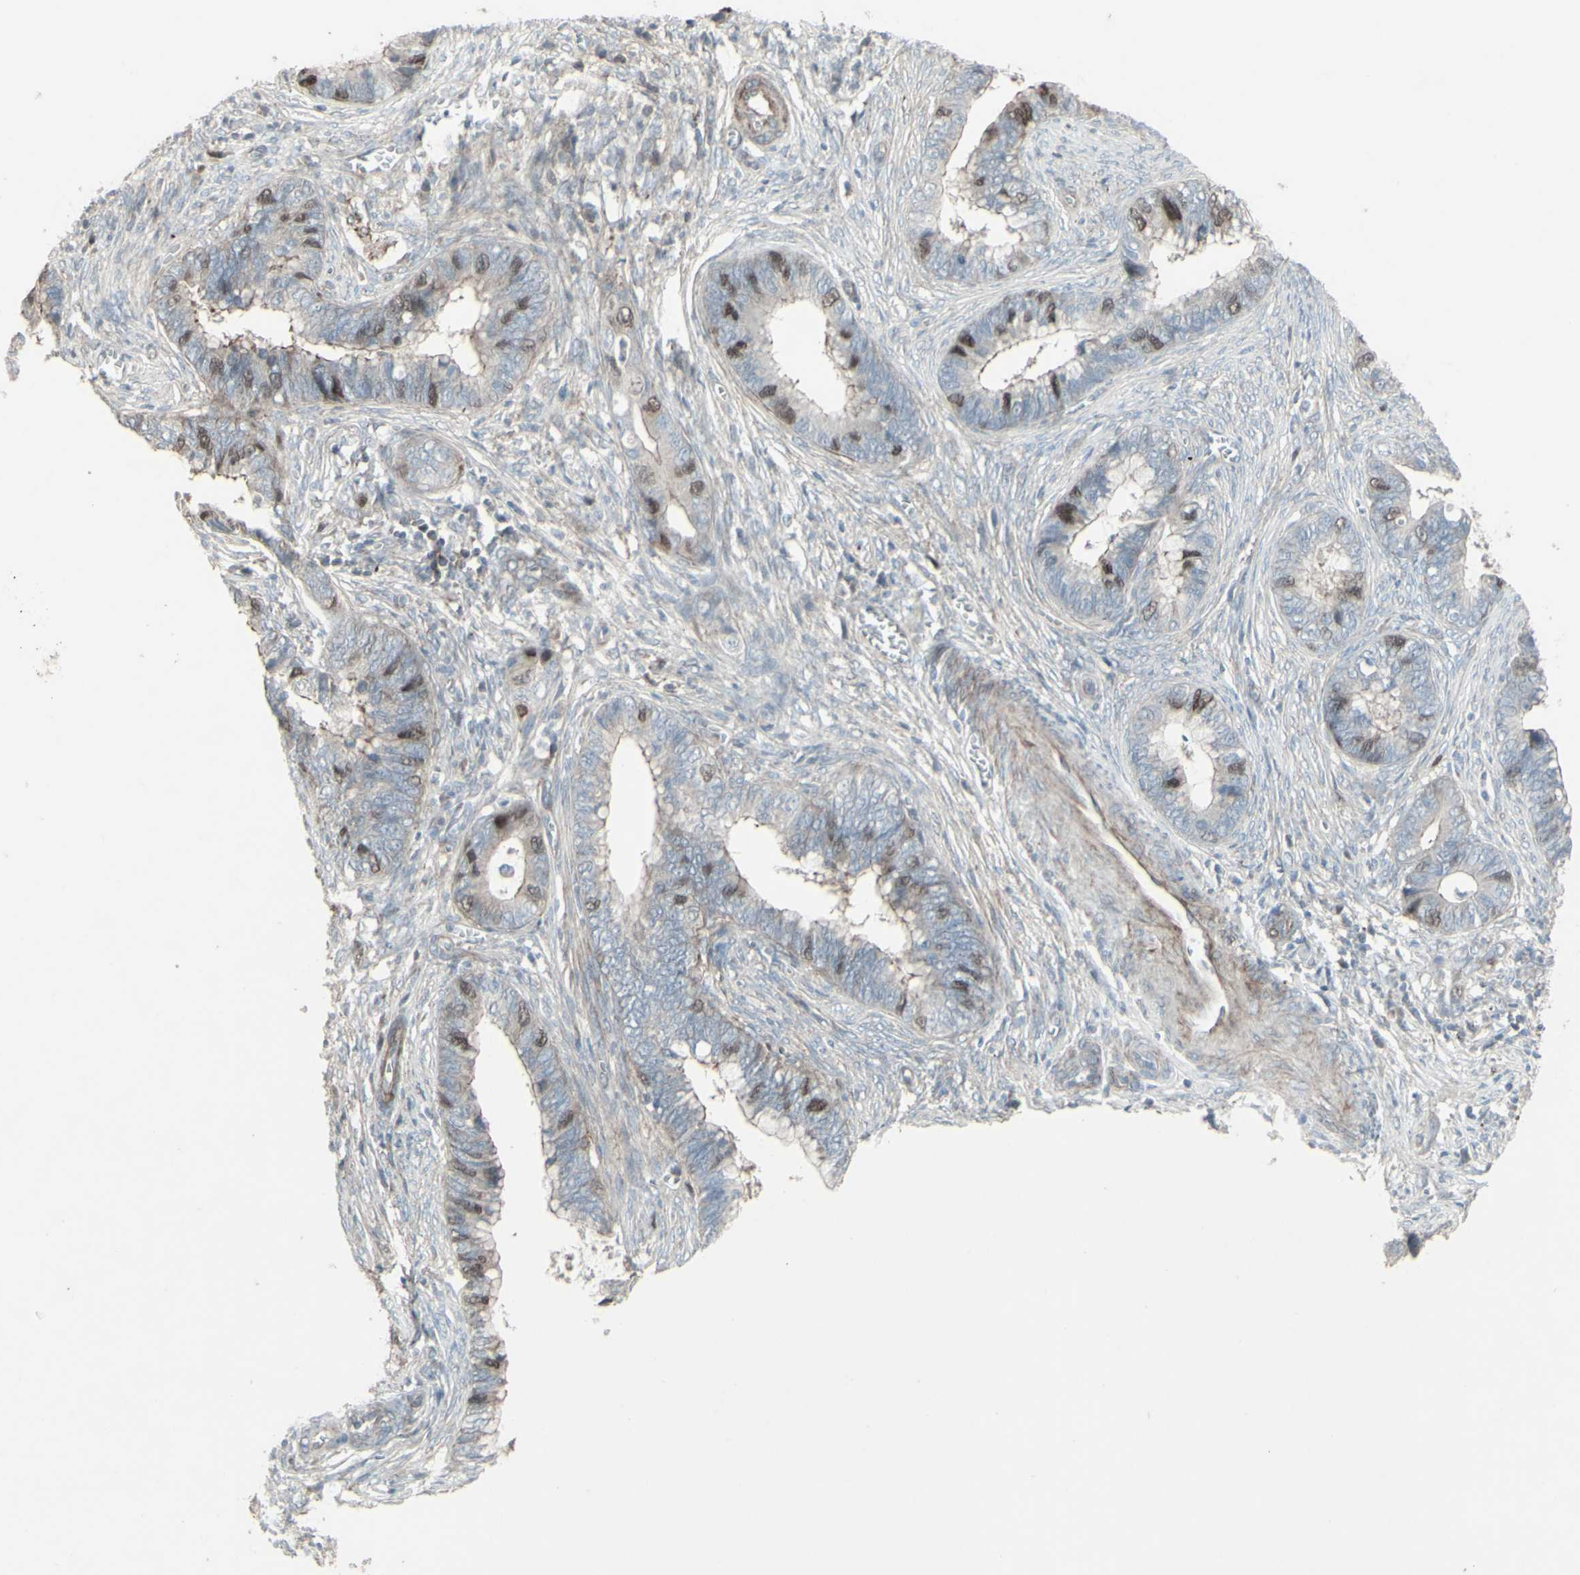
{"staining": {"intensity": "moderate", "quantity": "25%-75%", "location": "nuclear"}, "tissue": "cervical cancer", "cell_type": "Tumor cells", "image_type": "cancer", "snomed": [{"axis": "morphology", "description": "Adenocarcinoma, NOS"}, {"axis": "topography", "description": "Cervix"}], "caption": "Protein staining of cervical adenocarcinoma tissue reveals moderate nuclear expression in approximately 25%-75% of tumor cells.", "gene": "GMNN", "patient": {"sex": "female", "age": 44}}